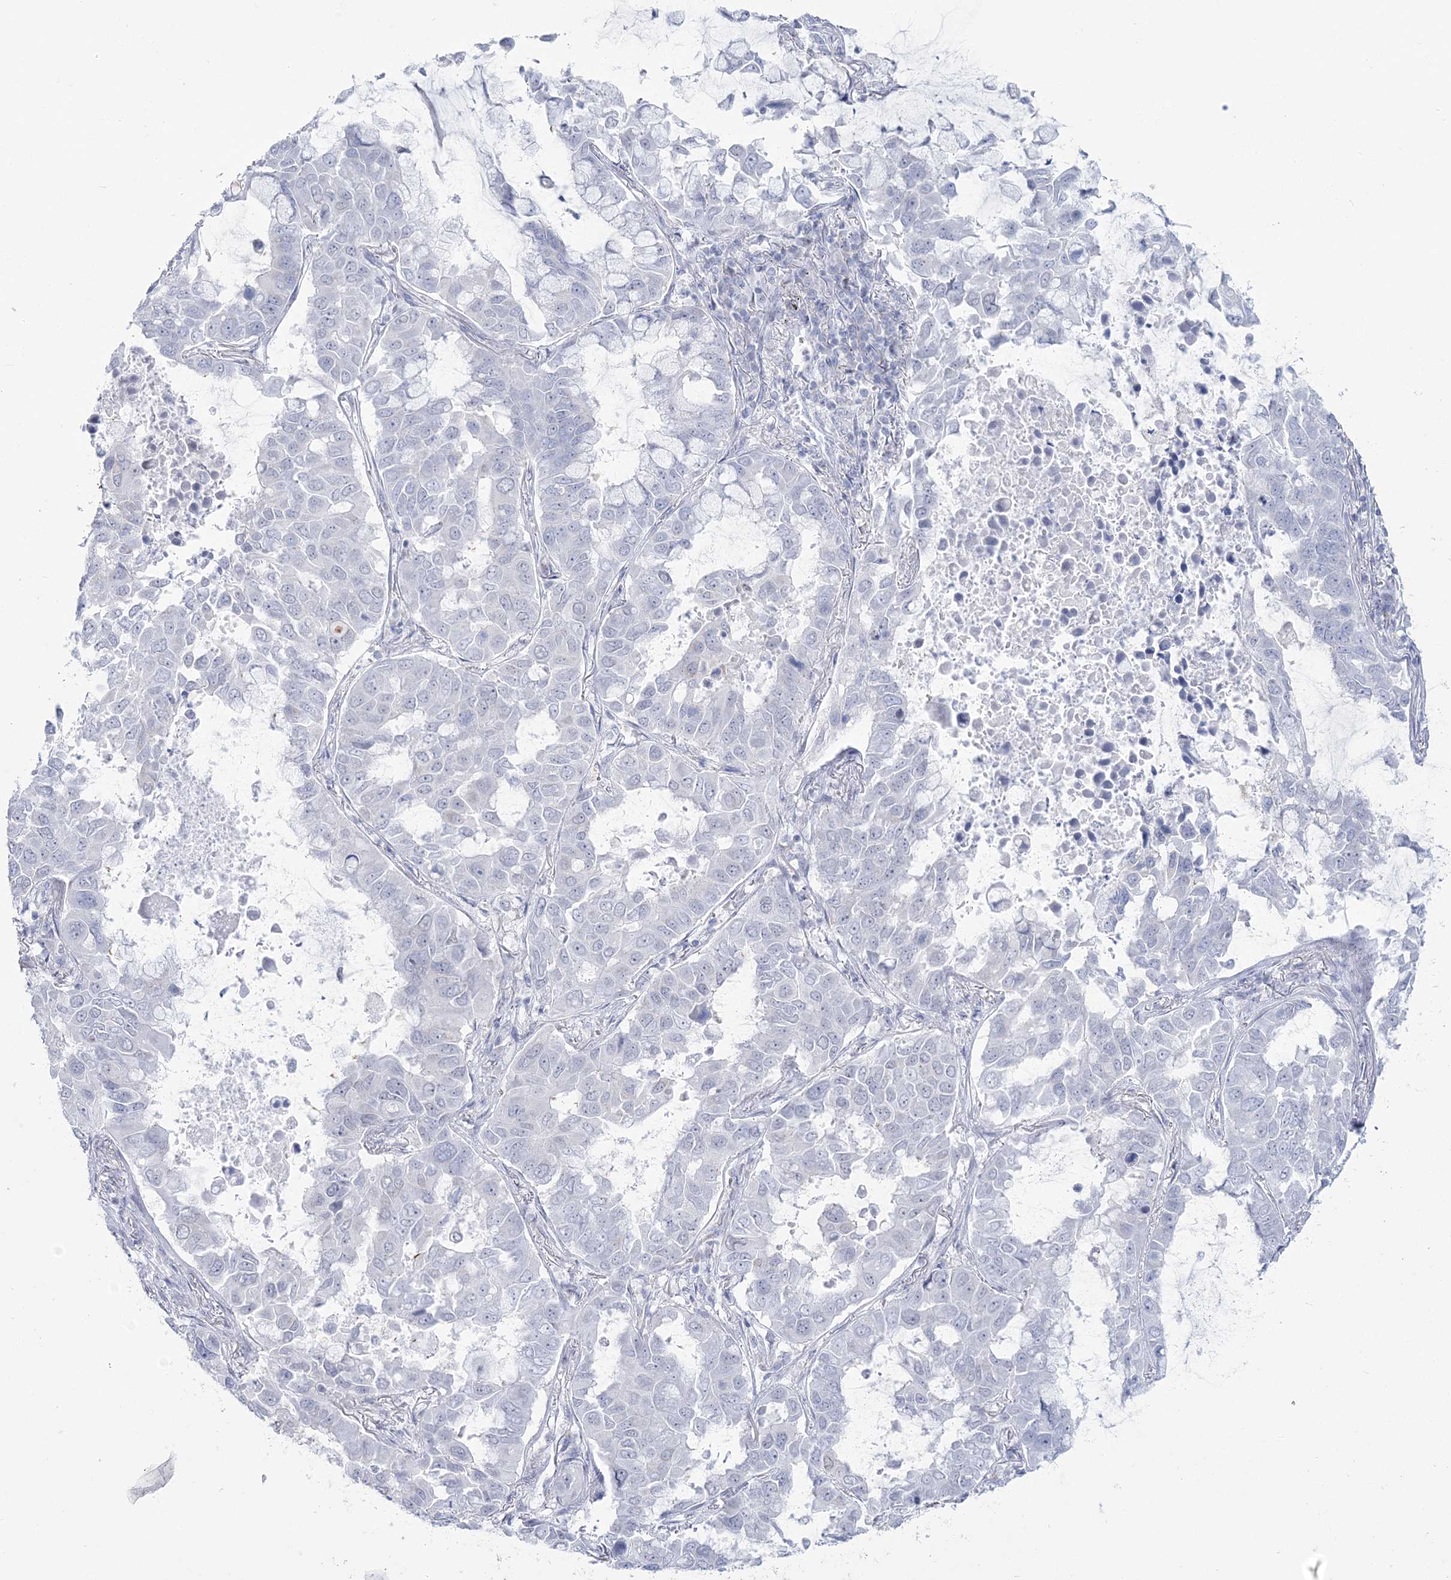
{"staining": {"intensity": "negative", "quantity": "none", "location": "none"}, "tissue": "lung cancer", "cell_type": "Tumor cells", "image_type": "cancer", "snomed": [{"axis": "morphology", "description": "Adenocarcinoma, NOS"}, {"axis": "topography", "description": "Lung"}], "caption": "Immunohistochemistry (IHC) photomicrograph of human adenocarcinoma (lung) stained for a protein (brown), which exhibits no expression in tumor cells.", "gene": "ZNF843", "patient": {"sex": "male", "age": 64}}